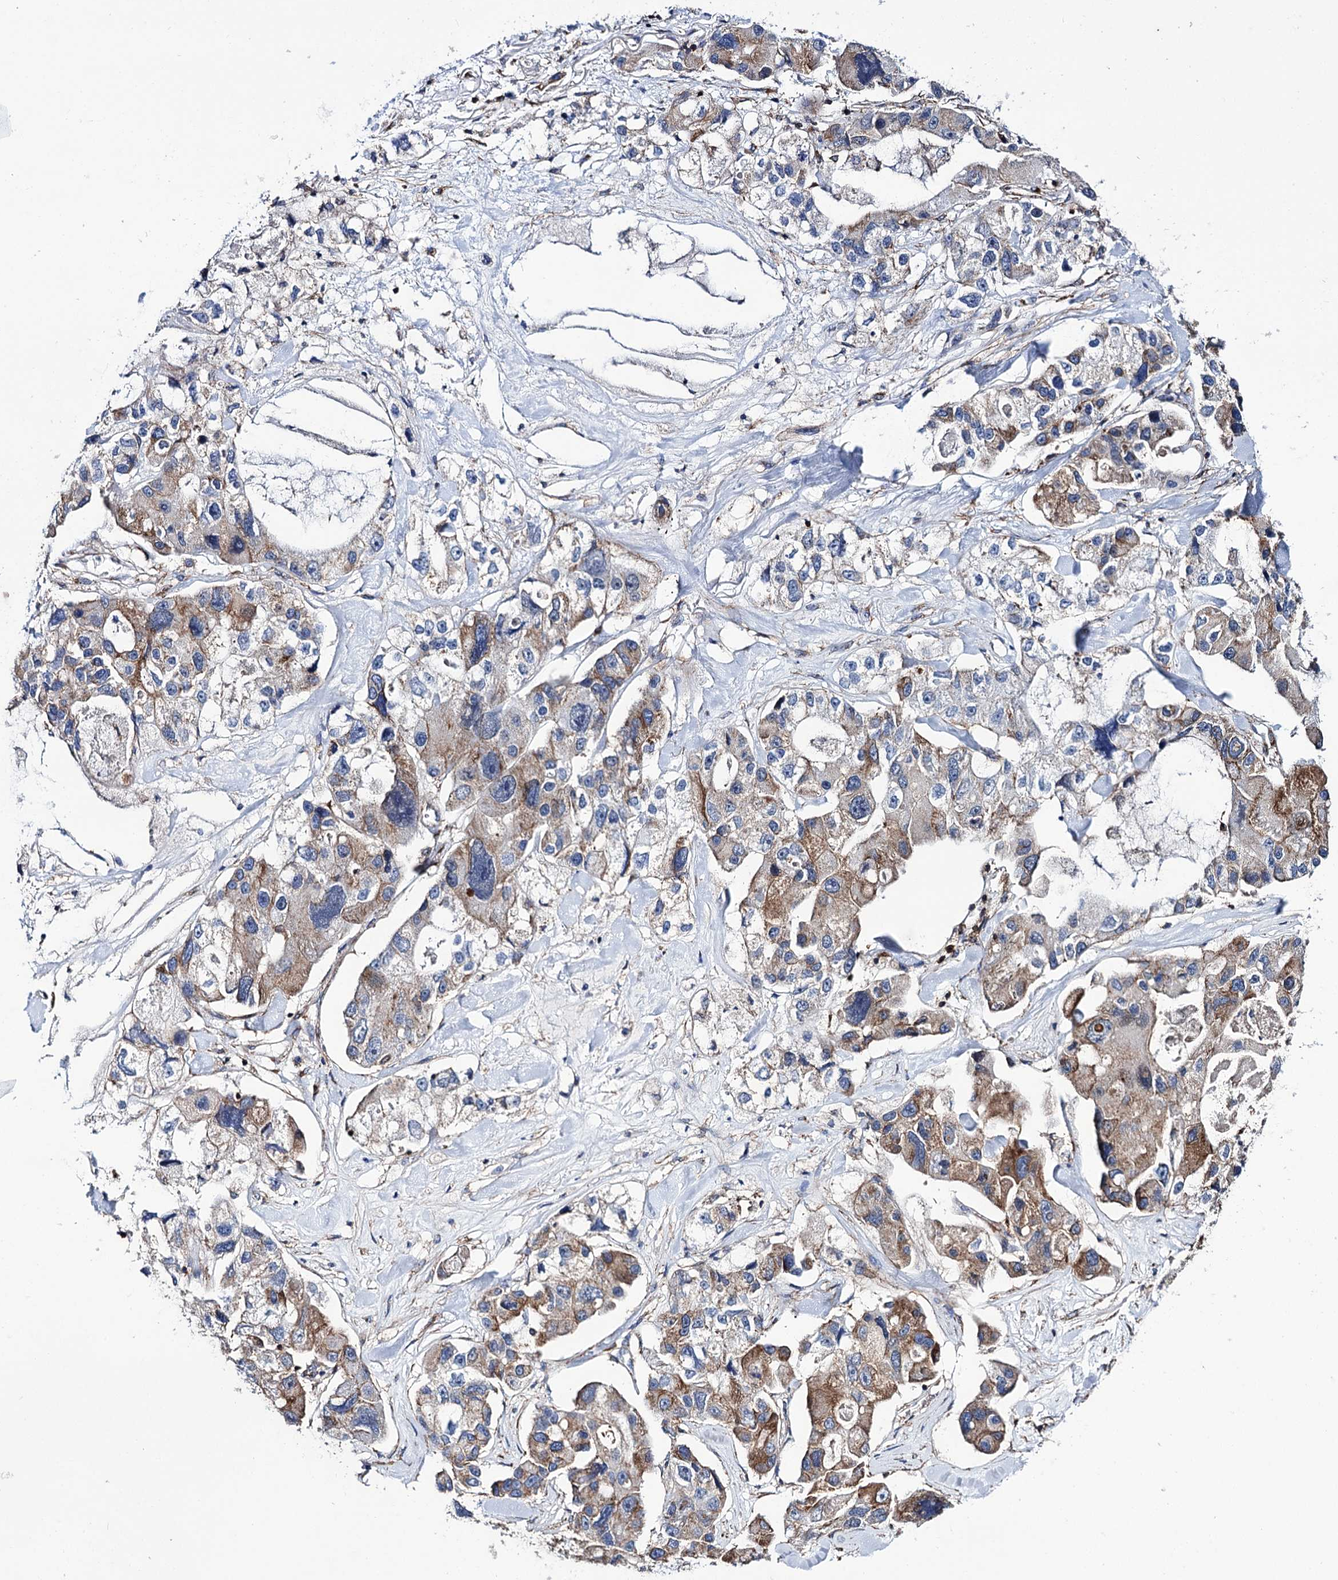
{"staining": {"intensity": "moderate", "quantity": "25%-75%", "location": "cytoplasmic/membranous"}, "tissue": "lung cancer", "cell_type": "Tumor cells", "image_type": "cancer", "snomed": [{"axis": "morphology", "description": "Adenocarcinoma, NOS"}, {"axis": "topography", "description": "Lung"}], "caption": "IHC (DAB) staining of human lung cancer reveals moderate cytoplasmic/membranous protein expression in approximately 25%-75% of tumor cells. The staining was performed using DAB (3,3'-diaminobenzidine), with brown indicating positive protein expression. Nuclei are stained blue with hematoxylin.", "gene": "DEF6", "patient": {"sex": "female", "age": 54}}